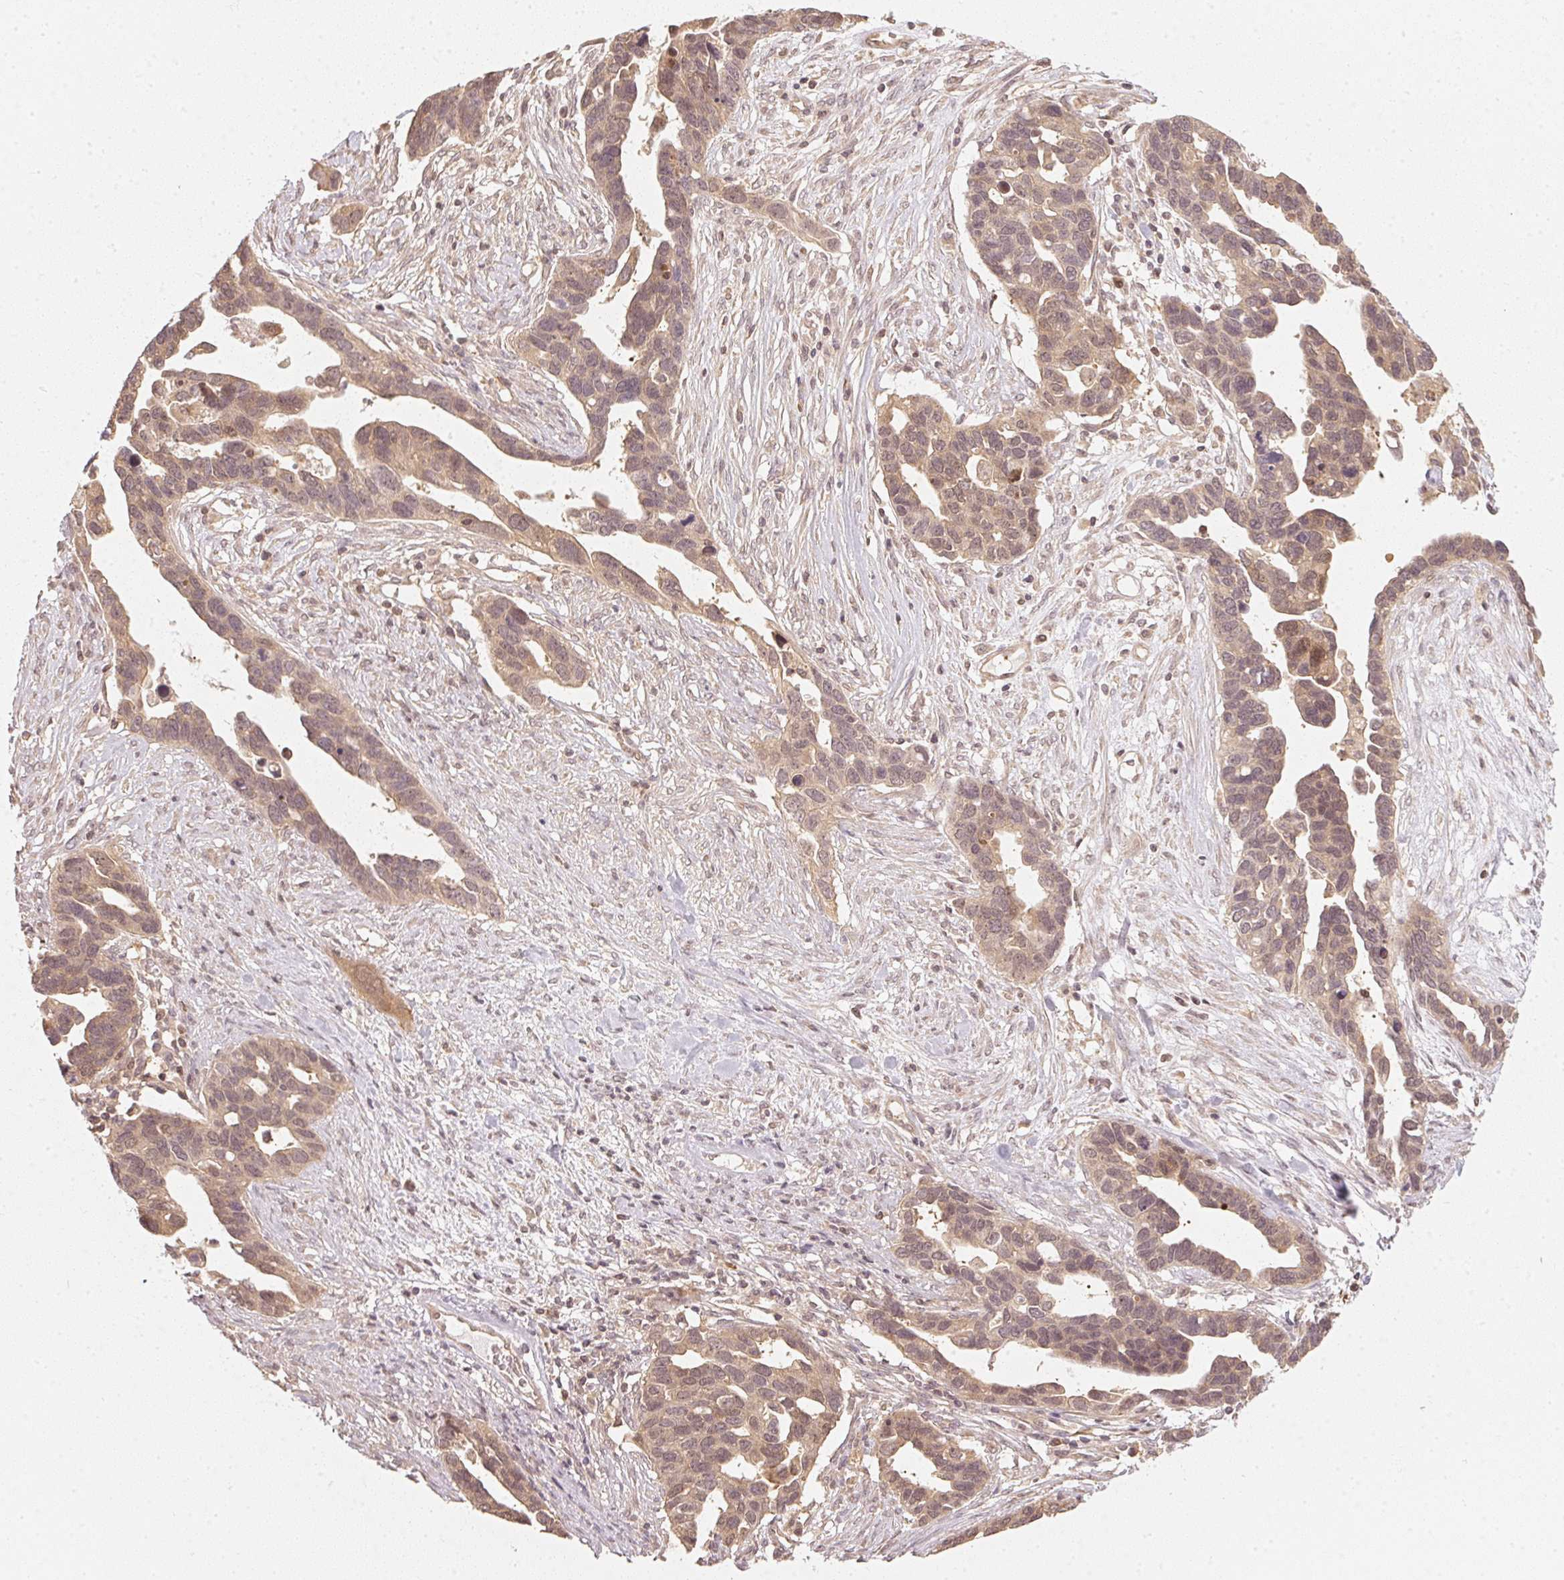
{"staining": {"intensity": "weak", "quantity": ">75%", "location": "cytoplasmic/membranous,nuclear"}, "tissue": "ovarian cancer", "cell_type": "Tumor cells", "image_type": "cancer", "snomed": [{"axis": "morphology", "description": "Cystadenocarcinoma, serous, NOS"}, {"axis": "topography", "description": "Ovary"}], "caption": "Ovarian serous cystadenocarcinoma stained for a protein displays weak cytoplasmic/membranous and nuclear positivity in tumor cells.", "gene": "UBE2L3", "patient": {"sex": "female", "age": 54}}